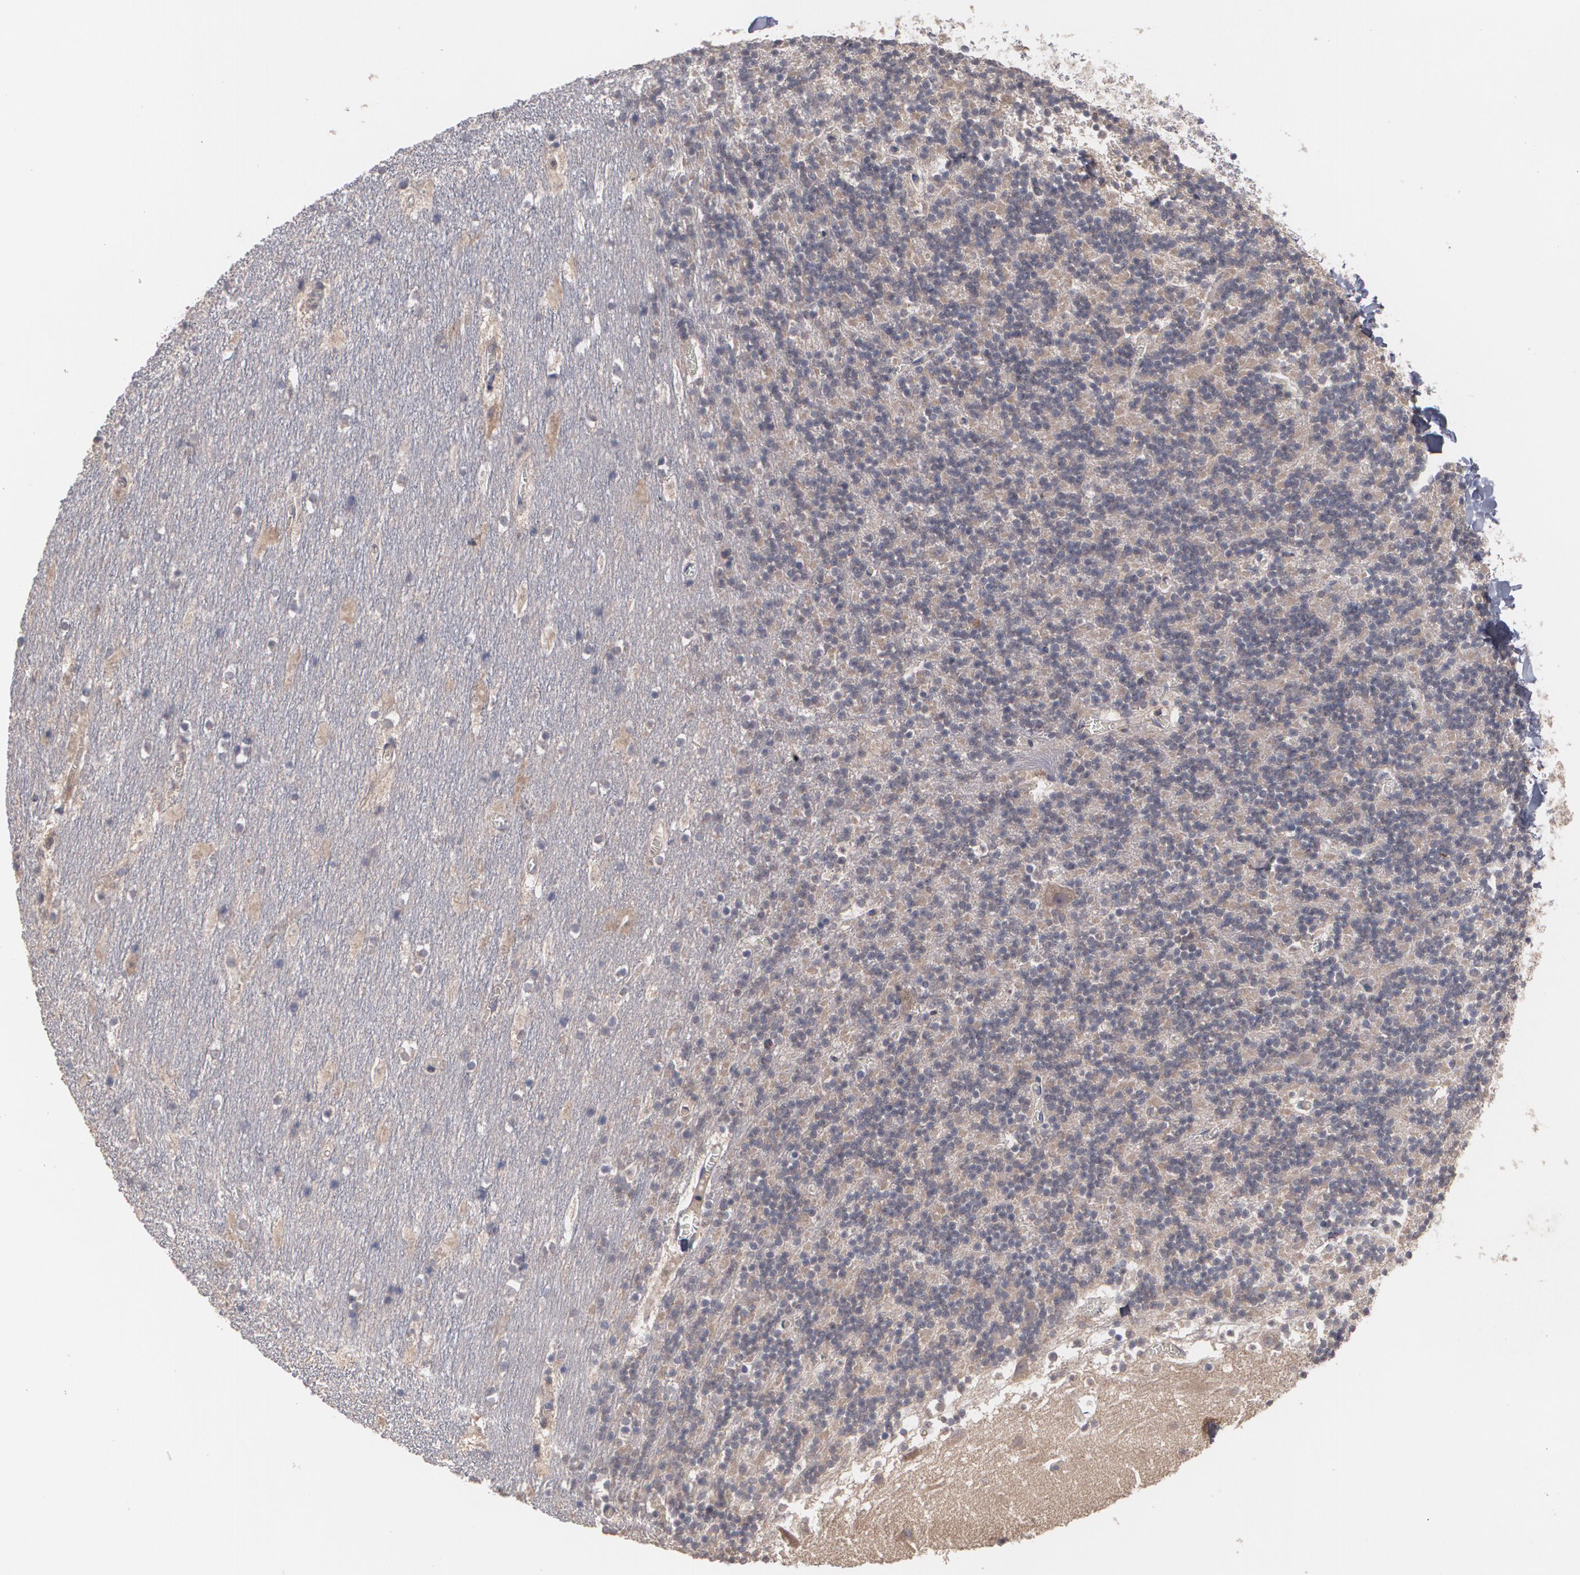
{"staining": {"intensity": "weak", "quantity": "25%-75%", "location": "cytoplasmic/membranous"}, "tissue": "cerebellum", "cell_type": "Cells in granular layer", "image_type": "normal", "snomed": [{"axis": "morphology", "description": "Normal tissue, NOS"}, {"axis": "topography", "description": "Cerebellum"}], "caption": "Human cerebellum stained with a brown dye demonstrates weak cytoplasmic/membranous positive staining in approximately 25%-75% of cells in granular layer.", "gene": "ARF6", "patient": {"sex": "male", "age": 45}}